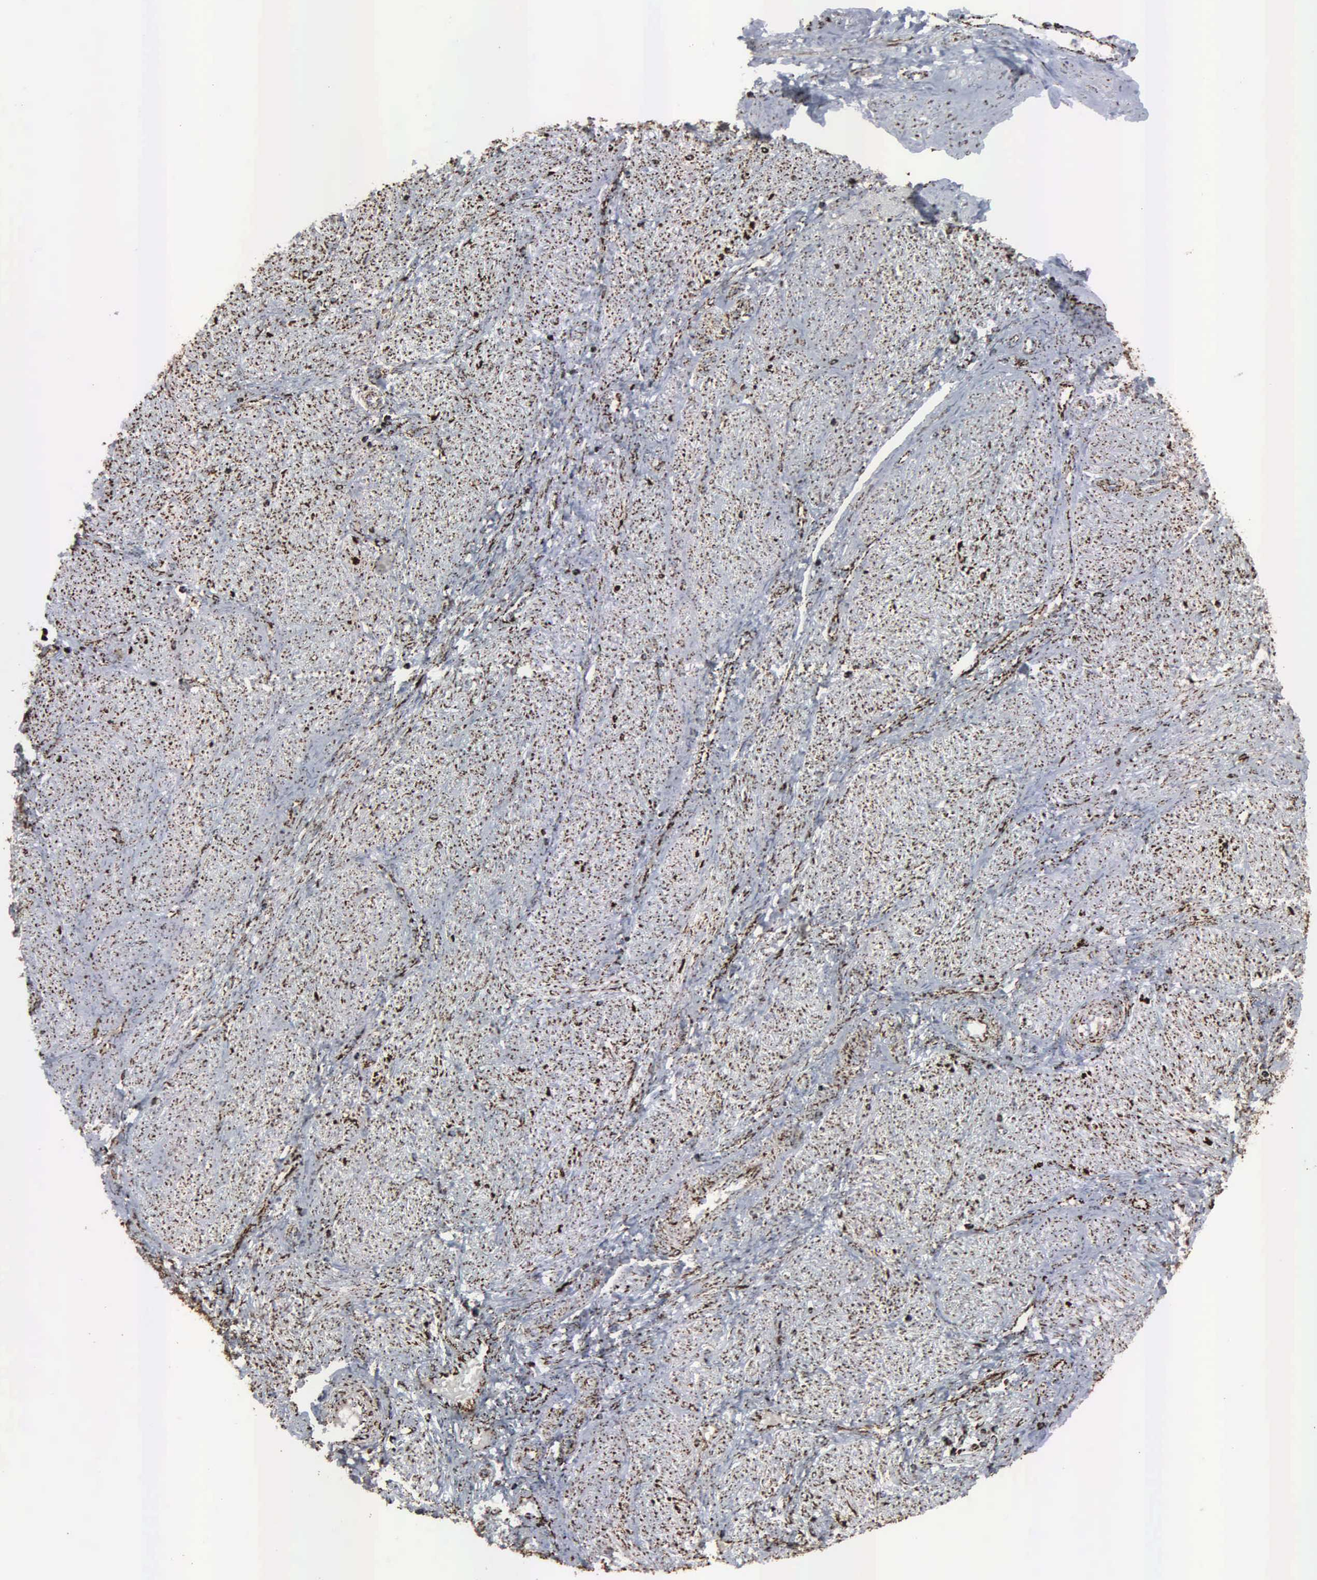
{"staining": {"intensity": "strong", "quantity": "25%-75%", "location": "cytoplasmic/membranous"}, "tissue": "endometrium", "cell_type": "Cells in endometrial stroma", "image_type": "normal", "snomed": [{"axis": "morphology", "description": "Normal tissue, NOS"}, {"axis": "topography", "description": "Endometrium"}], "caption": "This is a micrograph of IHC staining of normal endometrium, which shows strong expression in the cytoplasmic/membranous of cells in endometrial stroma.", "gene": "HSPA9", "patient": {"sex": "female", "age": 36}}